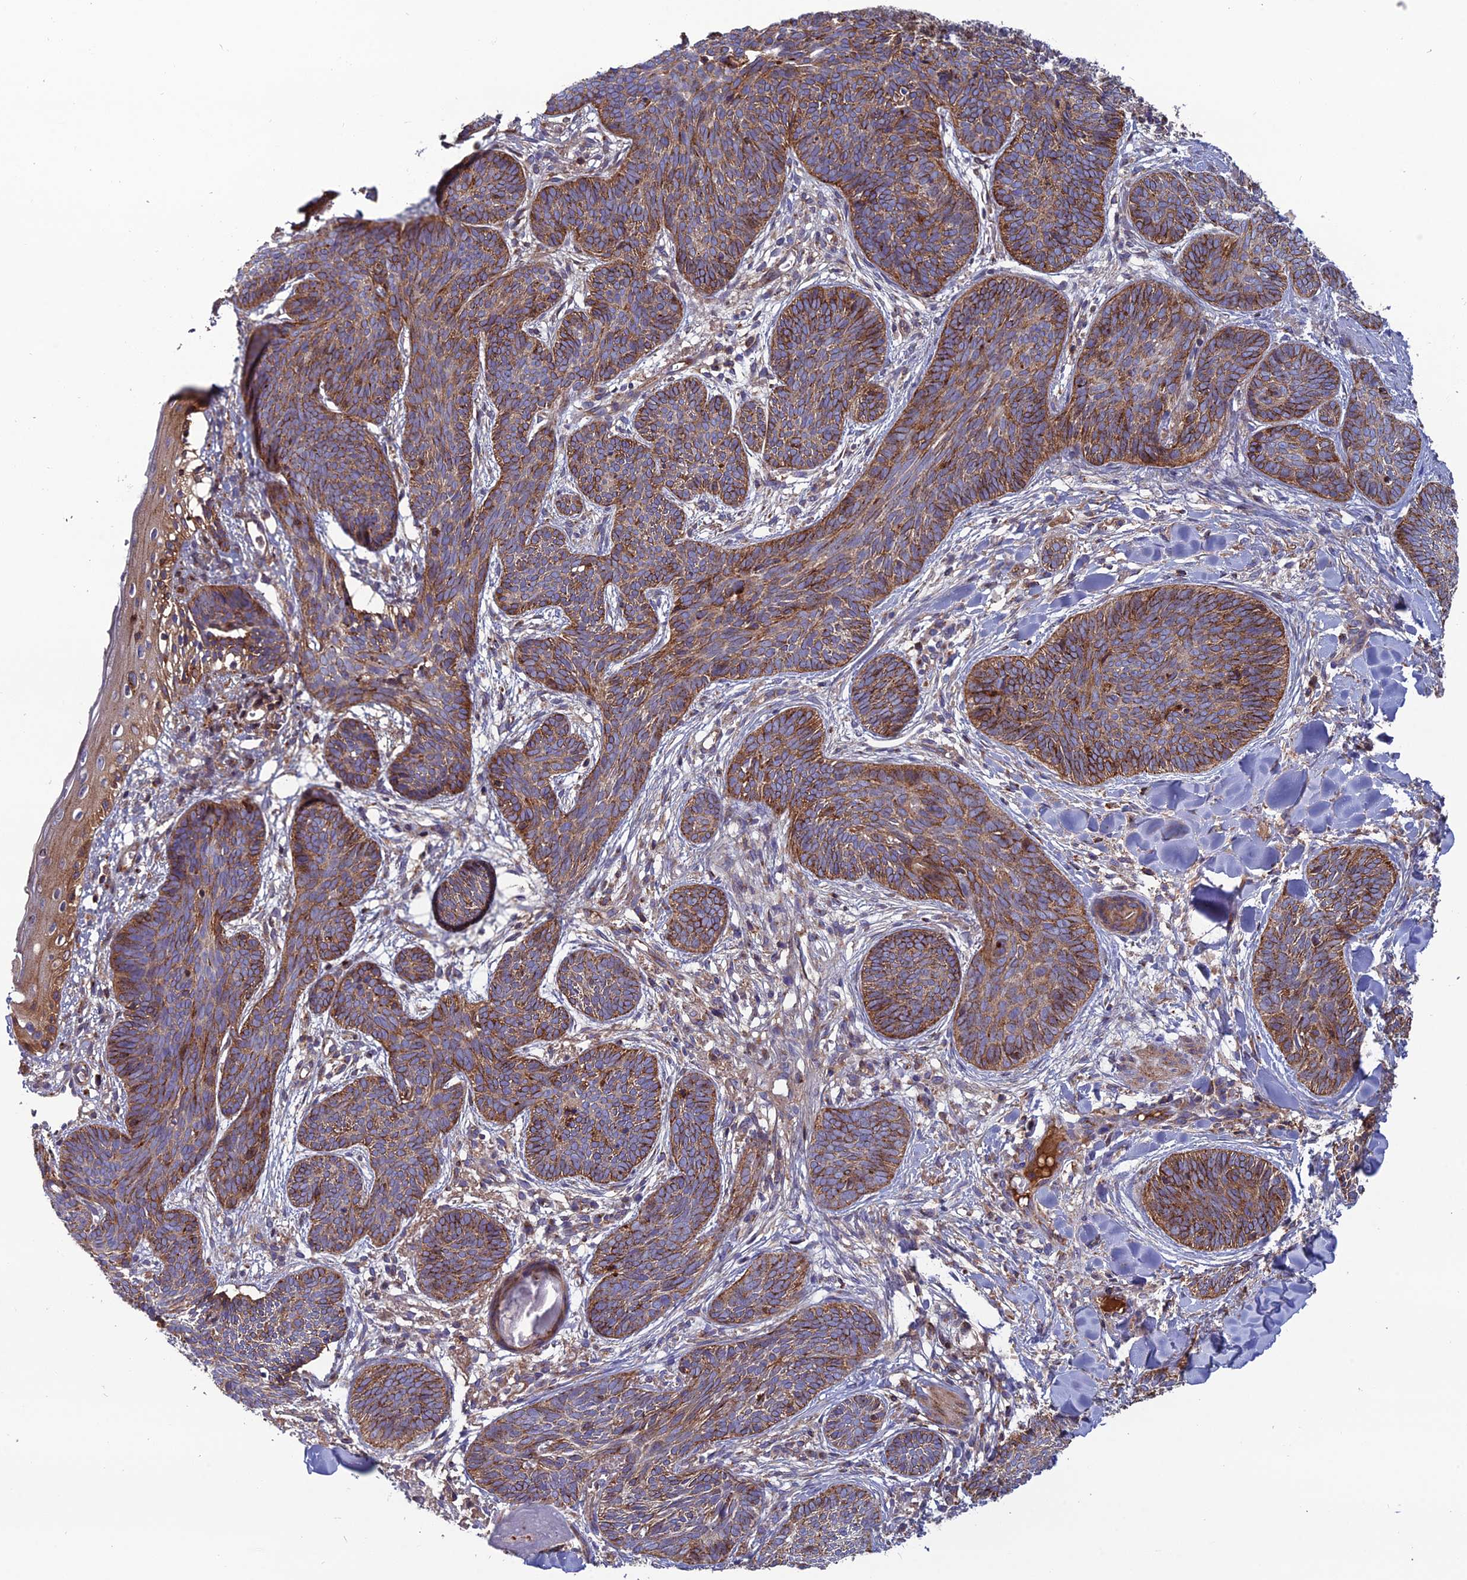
{"staining": {"intensity": "moderate", "quantity": ">75%", "location": "cytoplasmic/membranous"}, "tissue": "skin cancer", "cell_type": "Tumor cells", "image_type": "cancer", "snomed": [{"axis": "morphology", "description": "Basal cell carcinoma"}, {"axis": "topography", "description": "Skin"}], "caption": "Immunohistochemical staining of human skin cancer (basal cell carcinoma) displays medium levels of moderate cytoplasmic/membranous positivity in approximately >75% of tumor cells.", "gene": "LNPEP", "patient": {"sex": "female", "age": 81}}